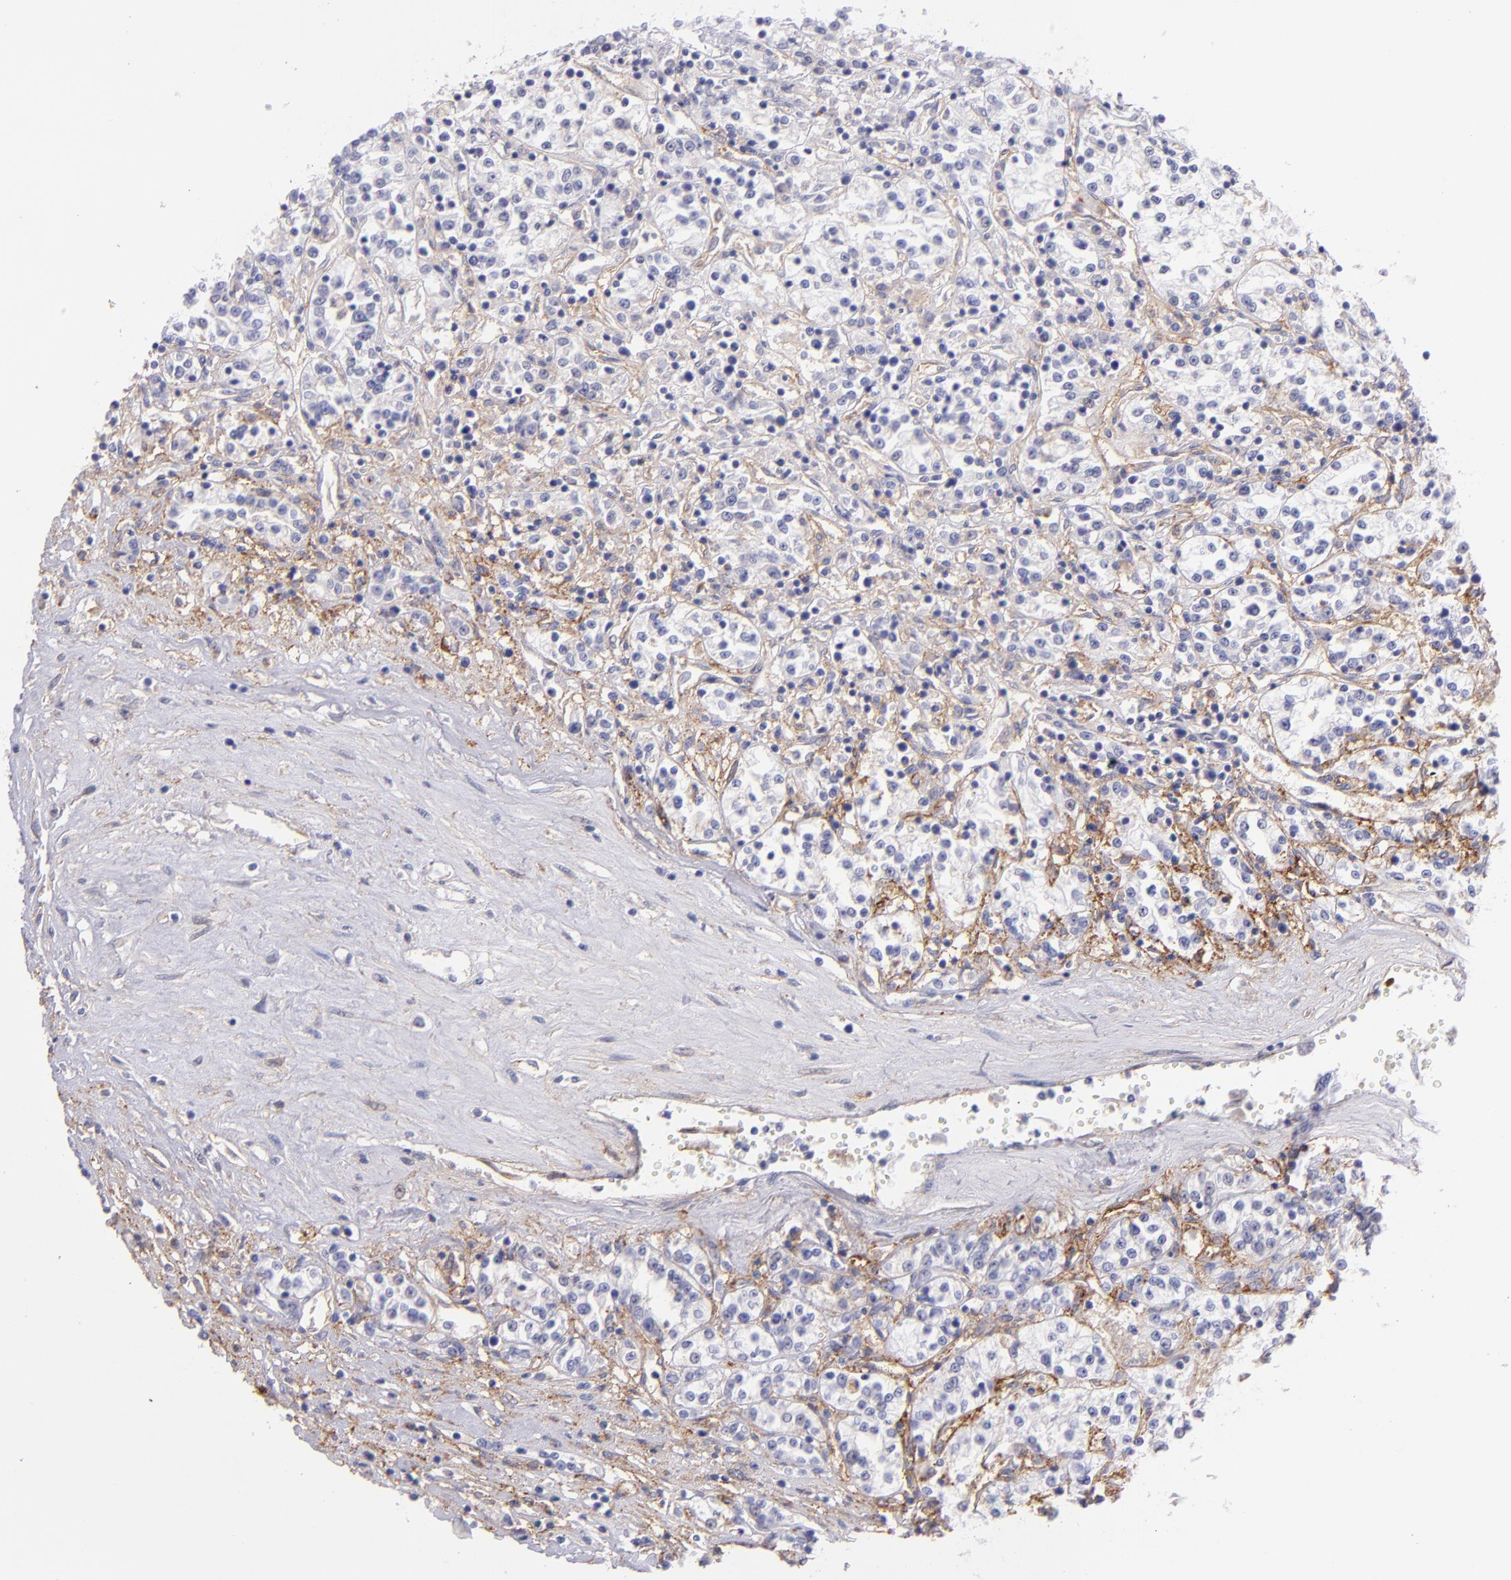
{"staining": {"intensity": "weak", "quantity": "<25%", "location": "cytoplasmic/membranous"}, "tissue": "renal cancer", "cell_type": "Tumor cells", "image_type": "cancer", "snomed": [{"axis": "morphology", "description": "Adenocarcinoma, NOS"}, {"axis": "topography", "description": "Kidney"}], "caption": "There is no significant staining in tumor cells of renal cancer (adenocarcinoma).", "gene": "CD81", "patient": {"sex": "female", "age": 76}}